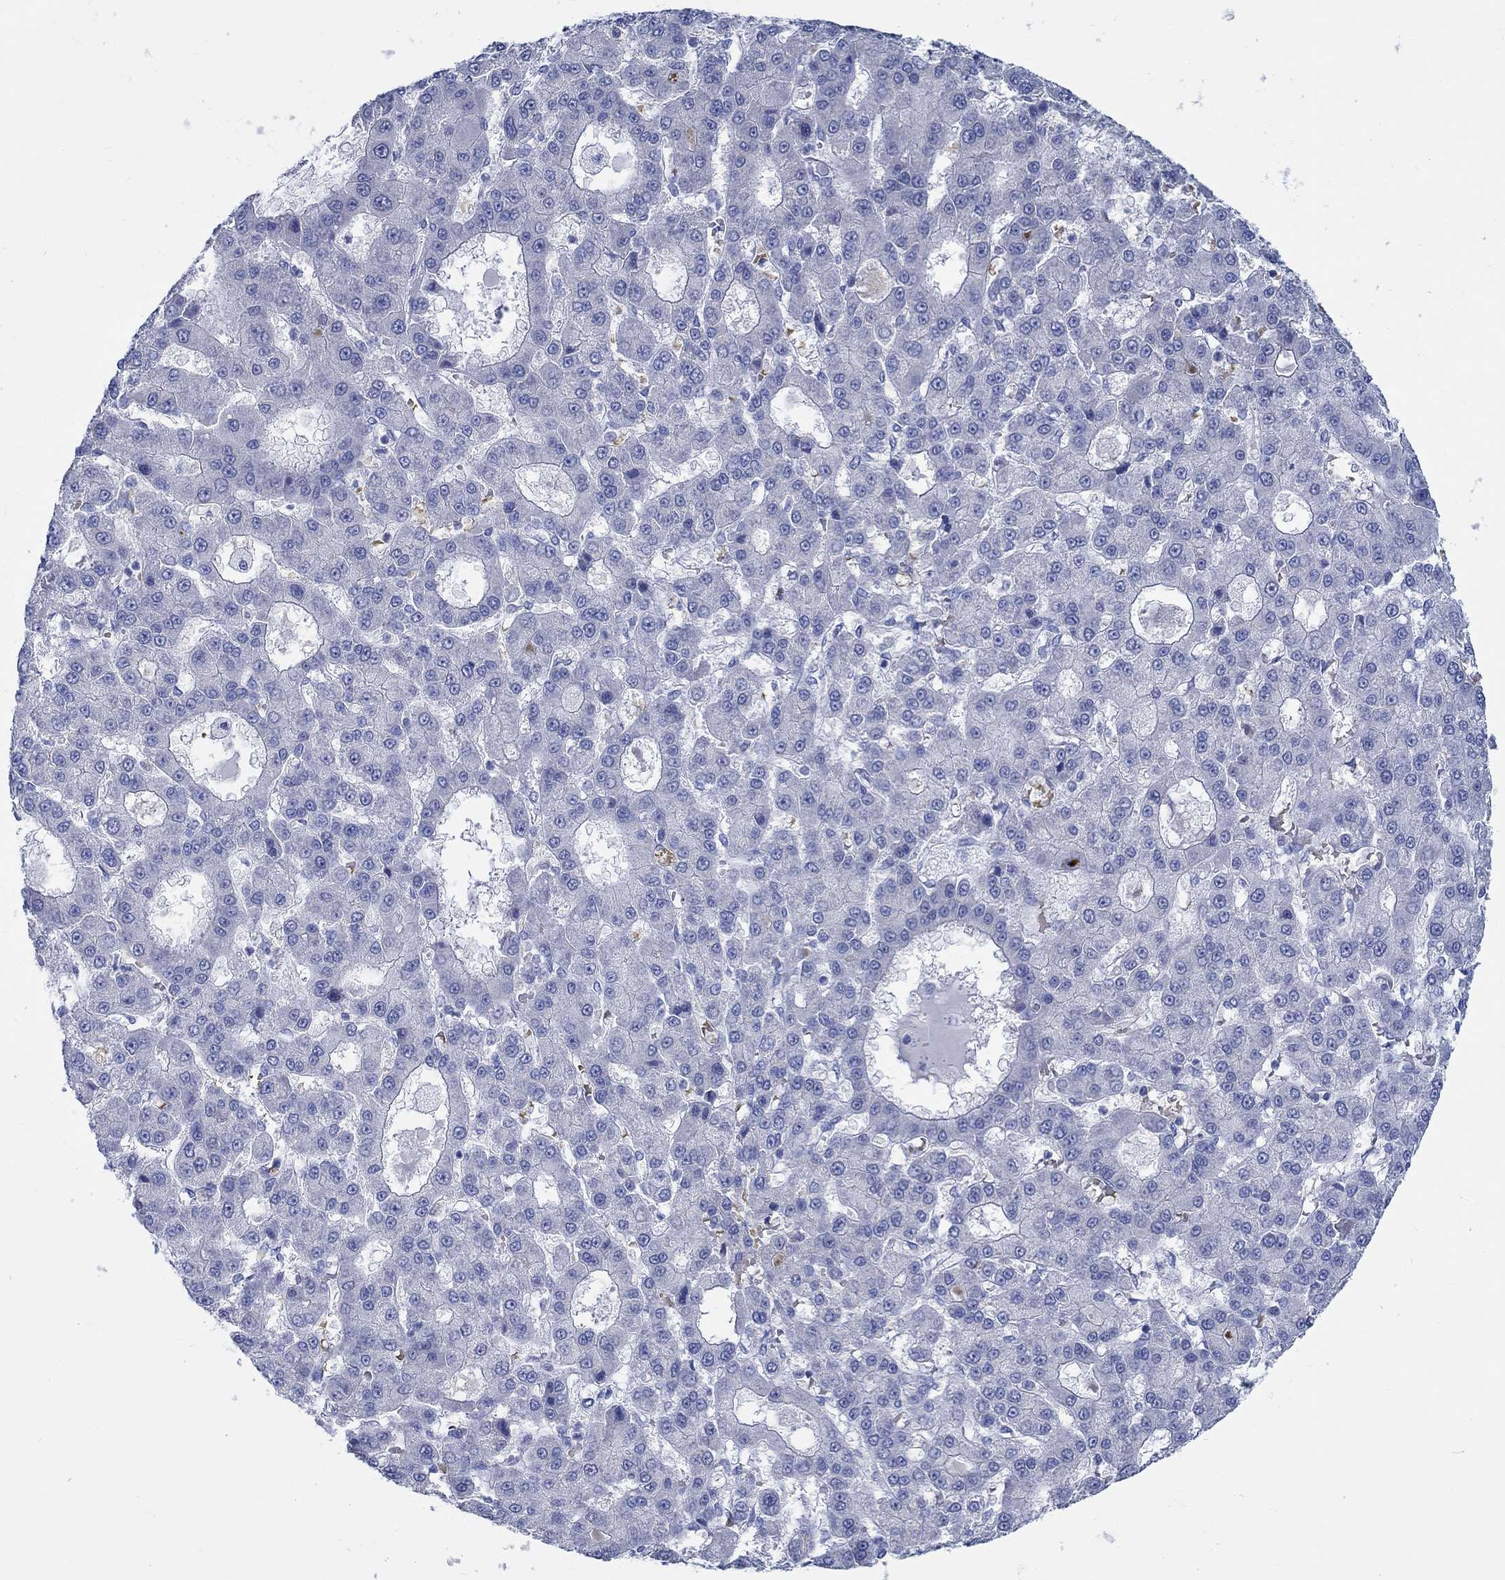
{"staining": {"intensity": "negative", "quantity": "none", "location": "none"}, "tissue": "liver cancer", "cell_type": "Tumor cells", "image_type": "cancer", "snomed": [{"axis": "morphology", "description": "Carcinoma, Hepatocellular, NOS"}, {"axis": "topography", "description": "Liver"}], "caption": "An image of liver cancer stained for a protein displays no brown staining in tumor cells.", "gene": "KCNA1", "patient": {"sex": "male", "age": 70}}